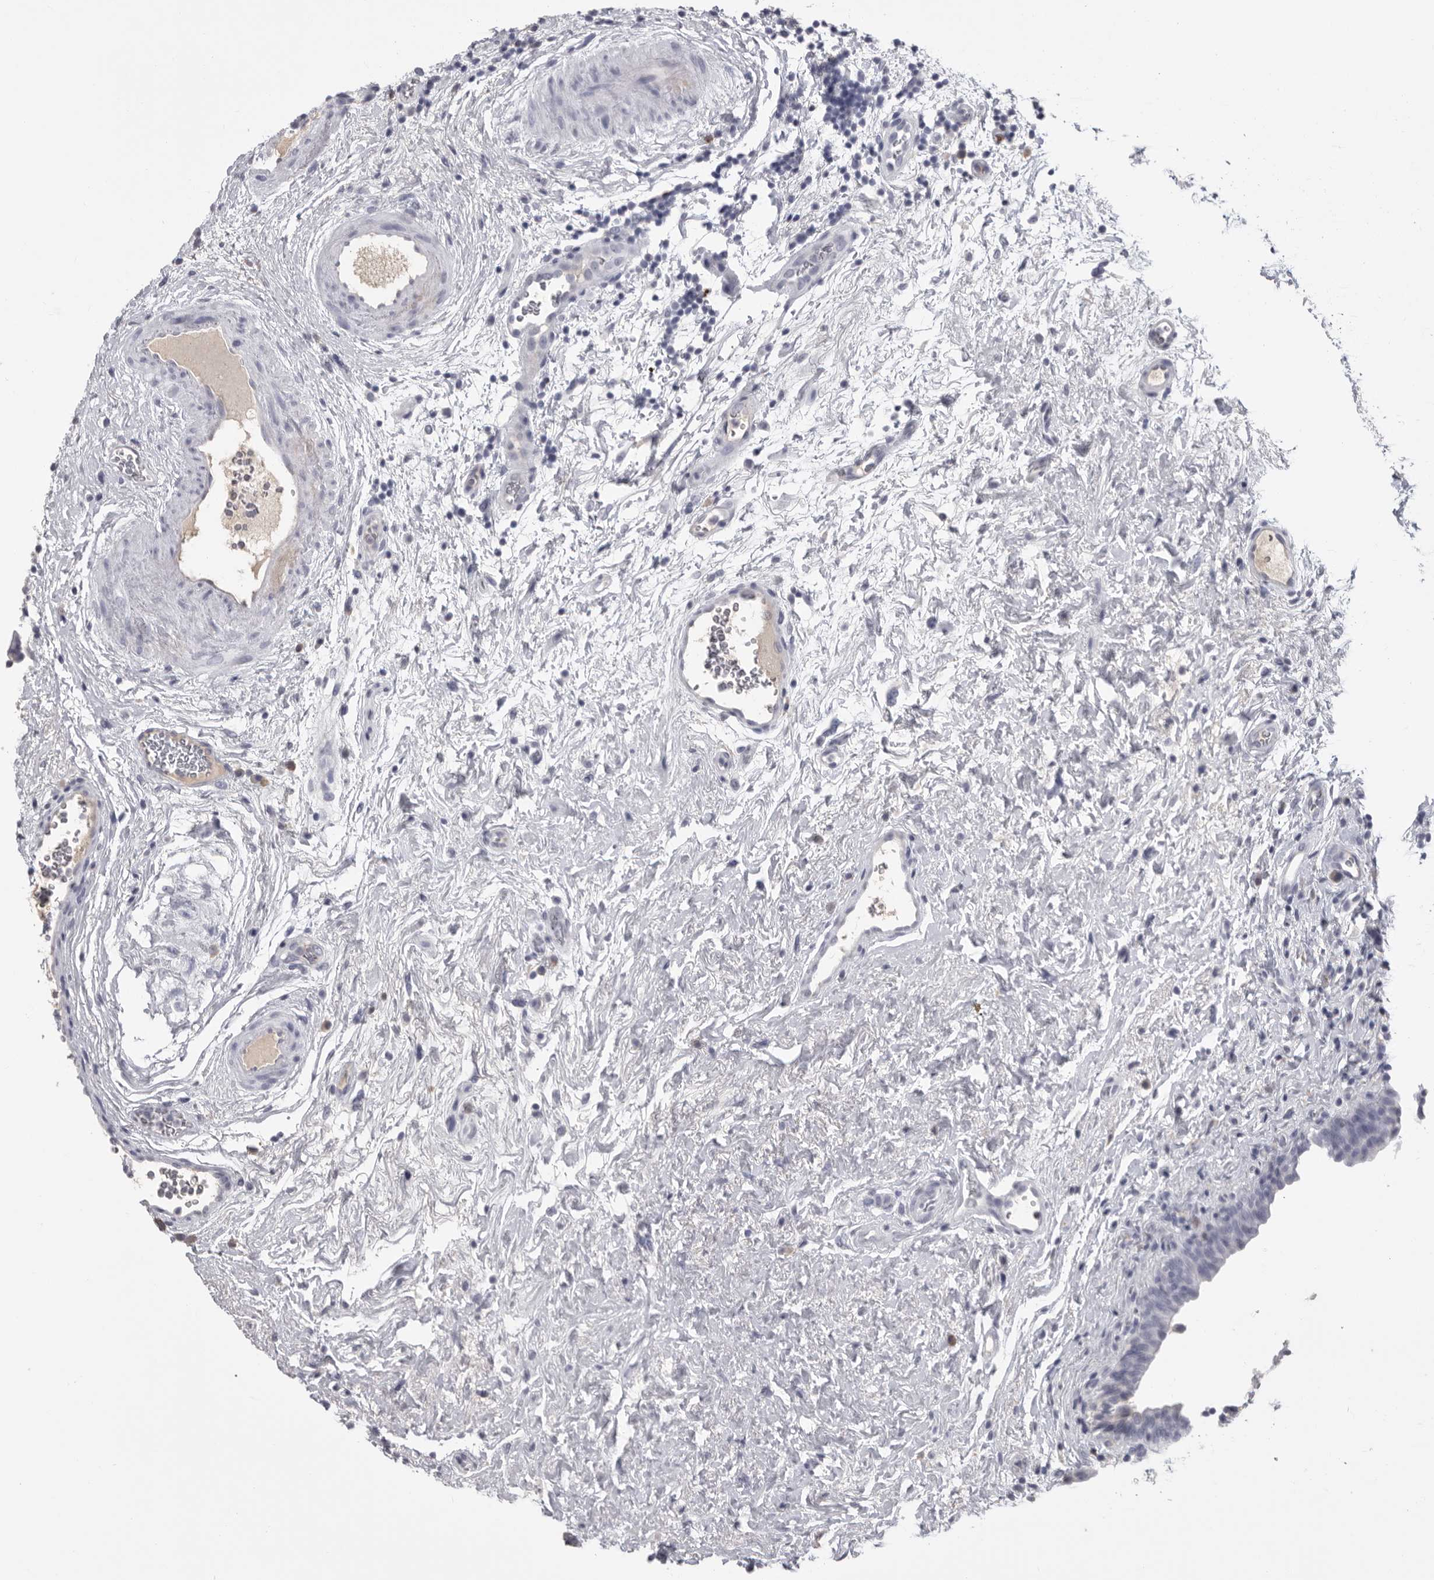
{"staining": {"intensity": "negative", "quantity": "none", "location": "none"}, "tissue": "urinary bladder", "cell_type": "Urothelial cells", "image_type": "normal", "snomed": [{"axis": "morphology", "description": "Normal tissue, NOS"}, {"axis": "topography", "description": "Urinary bladder"}], "caption": "The immunohistochemistry (IHC) photomicrograph has no significant expression in urothelial cells of urinary bladder. (DAB IHC, high magnification).", "gene": "GNLY", "patient": {"sex": "male", "age": 83}}